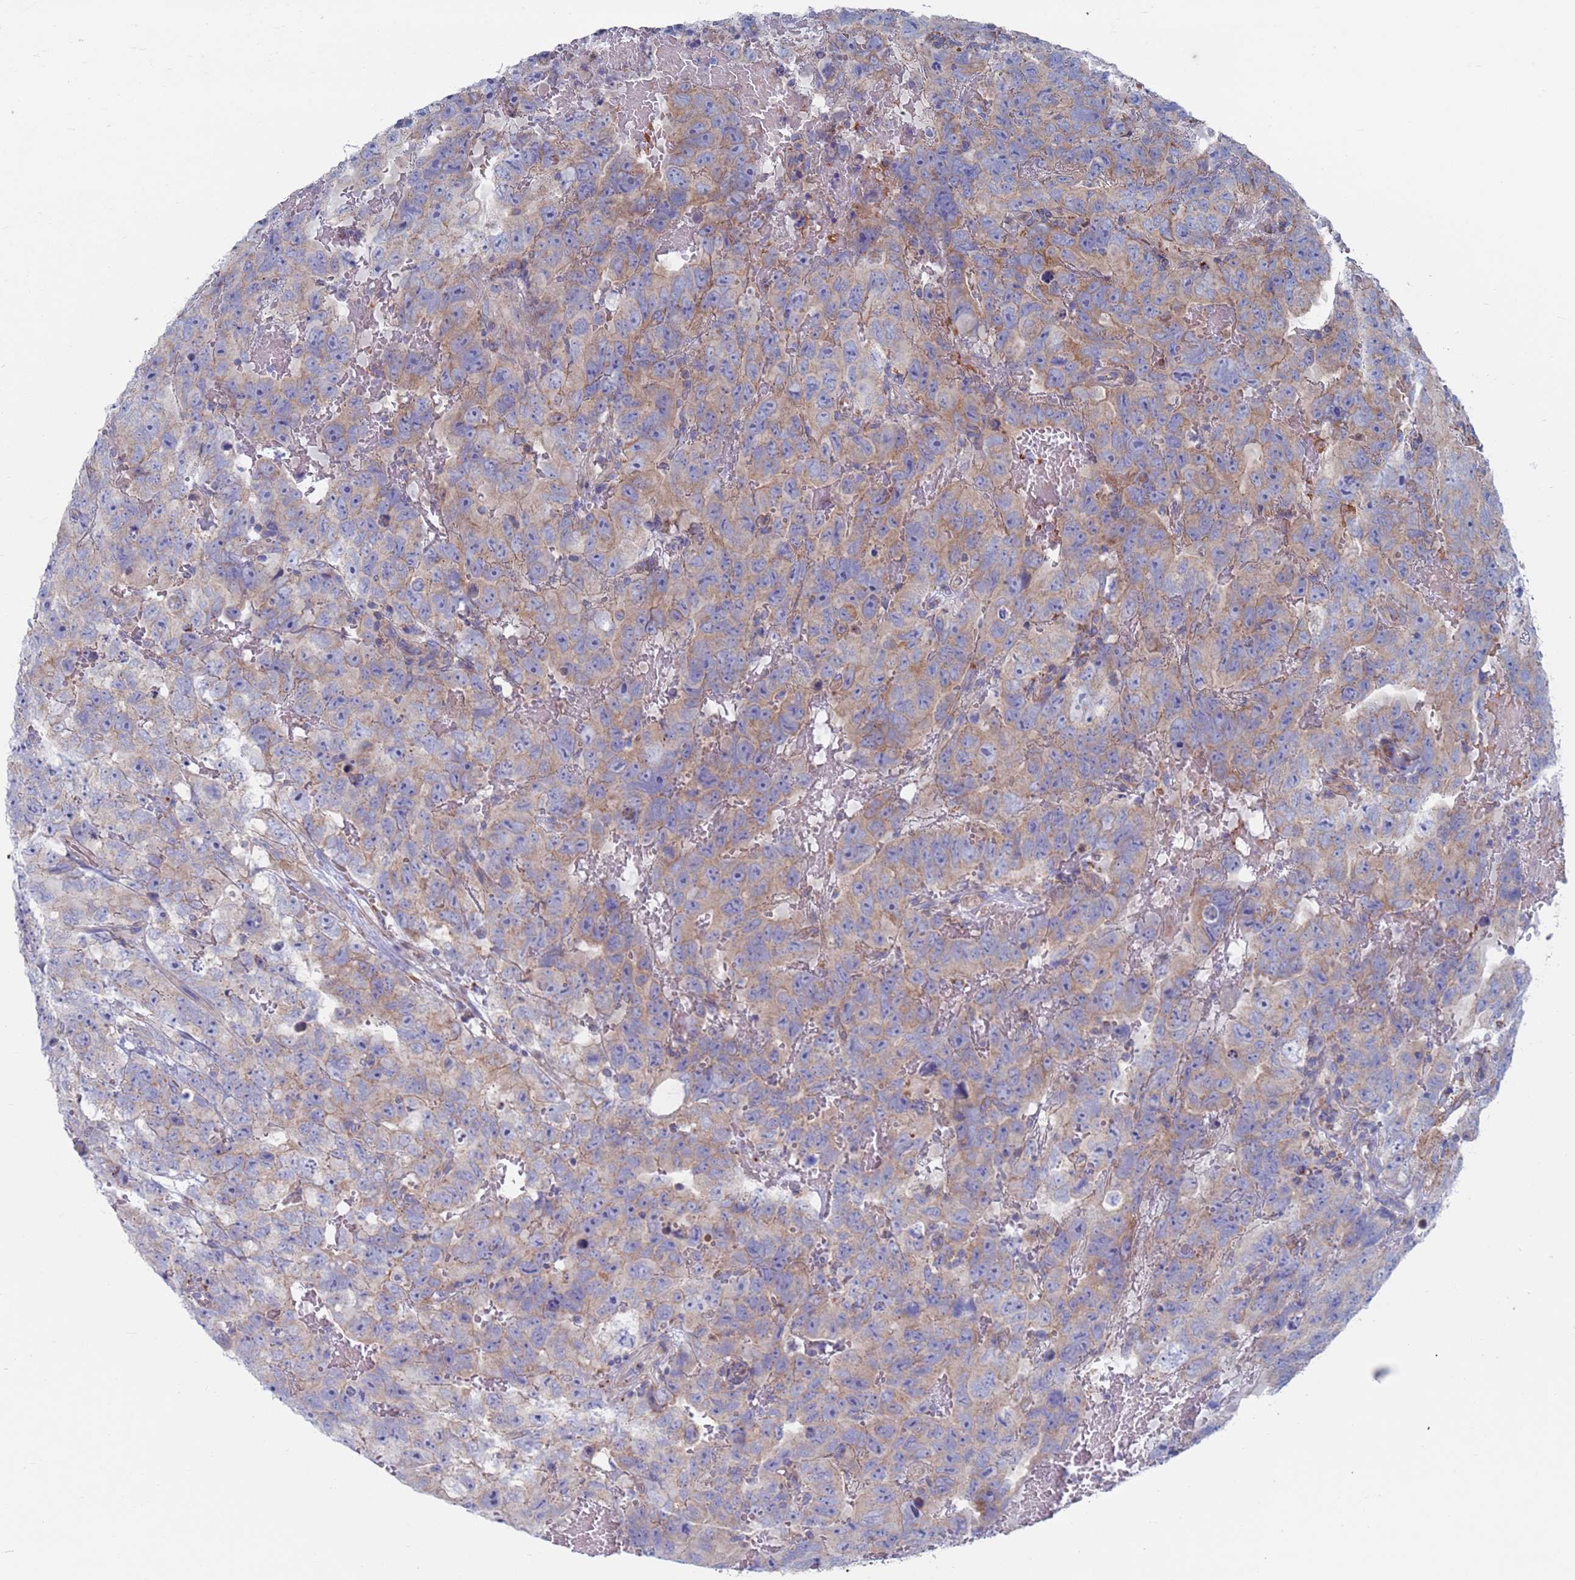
{"staining": {"intensity": "weak", "quantity": "25%-75%", "location": "cytoplasmic/membranous"}, "tissue": "testis cancer", "cell_type": "Tumor cells", "image_type": "cancer", "snomed": [{"axis": "morphology", "description": "Carcinoma, Embryonal, NOS"}, {"axis": "topography", "description": "Testis"}], "caption": "Immunohistochemical staining of testis cancer demonstrates low levels of weak cytoplasmic/membranous protein staining in approximately 25%-75% of tumor cells. (brown staining indicates protein expression, while blue staining denotes nuclei).", "gene": "CHCHD6", "patient": {"sex": "male", "age": 45}}